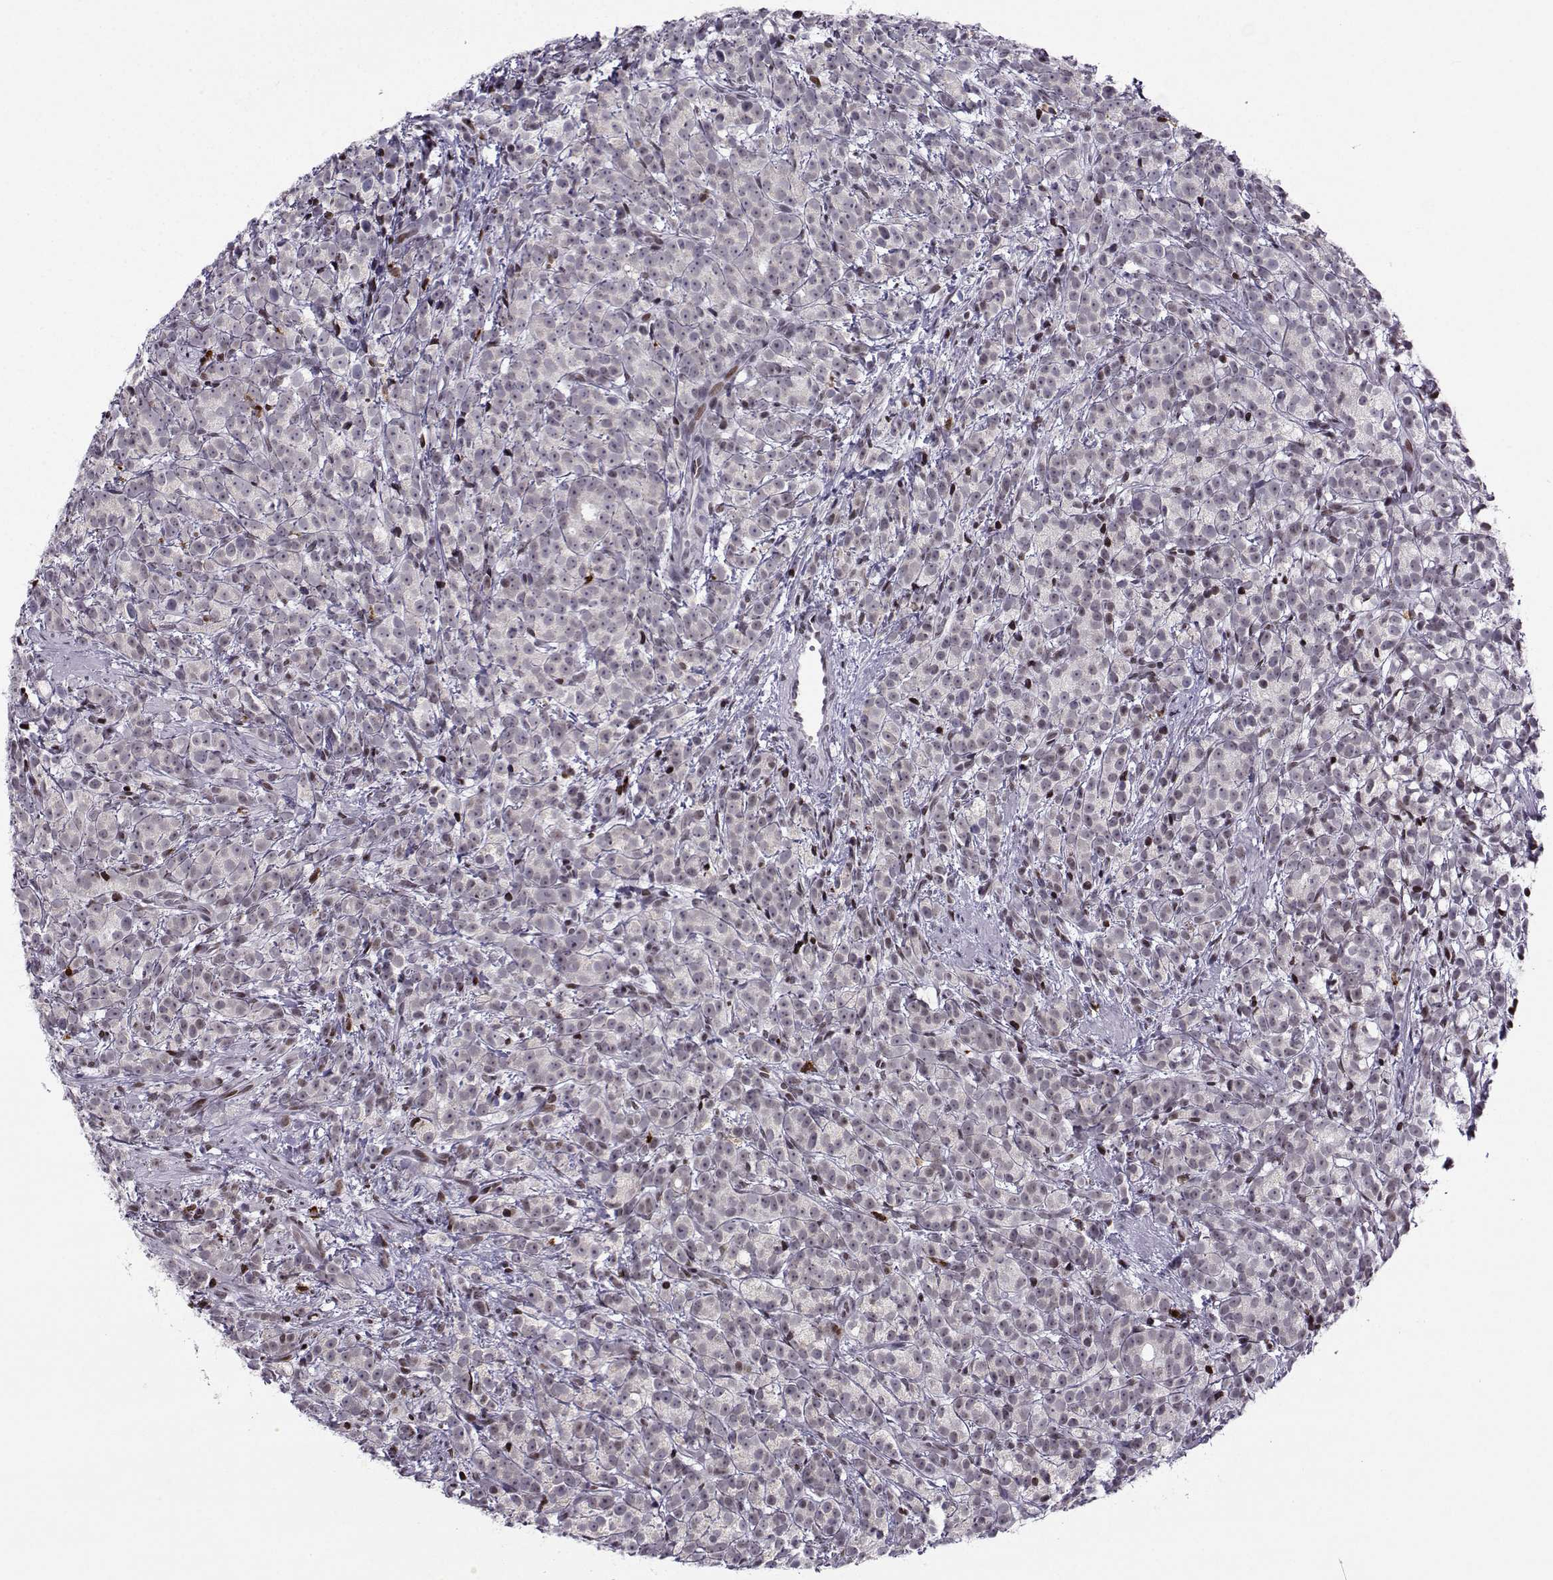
{"staining": {"intensity": "strong", "quantity": "<25%", "location": "nuclear"}, "tissue": "prostate cancer", "cell_type": "Tumor cells", "image_type": "cancer", "snomed": [{"axis": "morphology", "description": "Adenocarcinoma, High grade"}, {"axis": "topography", "description": "Prostate"}], "caption": "This is a micrograph of immunohistochemistry (IHC) staining of prostate adenocarcinoma (high-grade), which shows strong expression in the nuclear of tumor cells.", "gene": "ZNF19", "patient": {"sex": "male", "age": 53}}